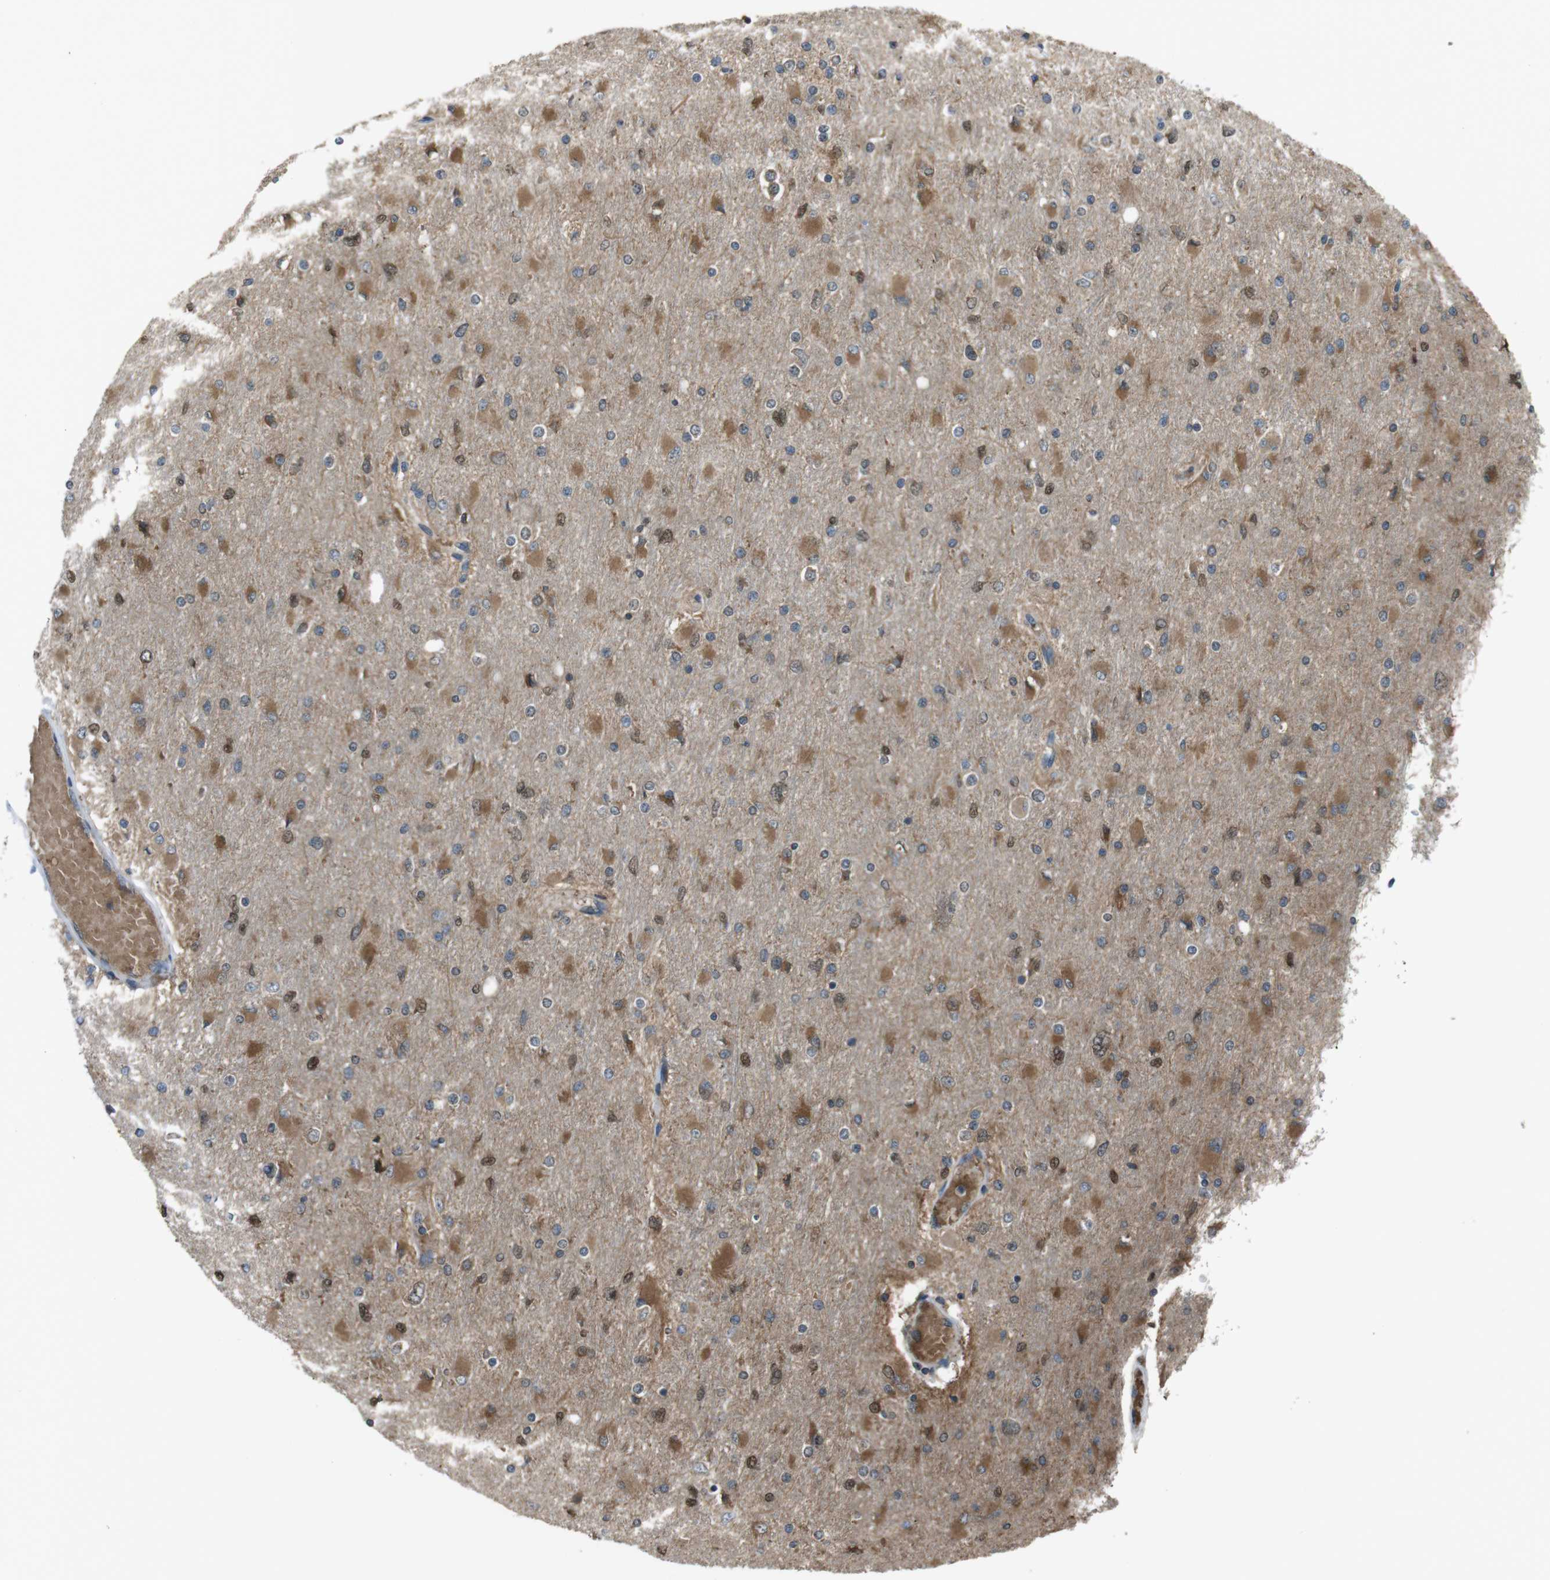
{"staining": {"intensity": "moderate", "quantity": ">75%", "location": "cytoplasmic/membranous,nuclear"}, "tissue": "glioma", "cell_type": "Tumor cells", "image_type": "cancer", "snomed": [{"axis": "morphology", "description": "Glioma, malignant, High grade"}, {"axis": "topography", "description": "Cerebral cortex"}], "caption": "Glioma stained with immunohistochemistry (IHC) exhibits moderate cytoplasmic/membranous and nuclear positivity in about >75% of tumor cells.", "gene": "SSR3", "patient": {"sex": "female", "age": 36}}